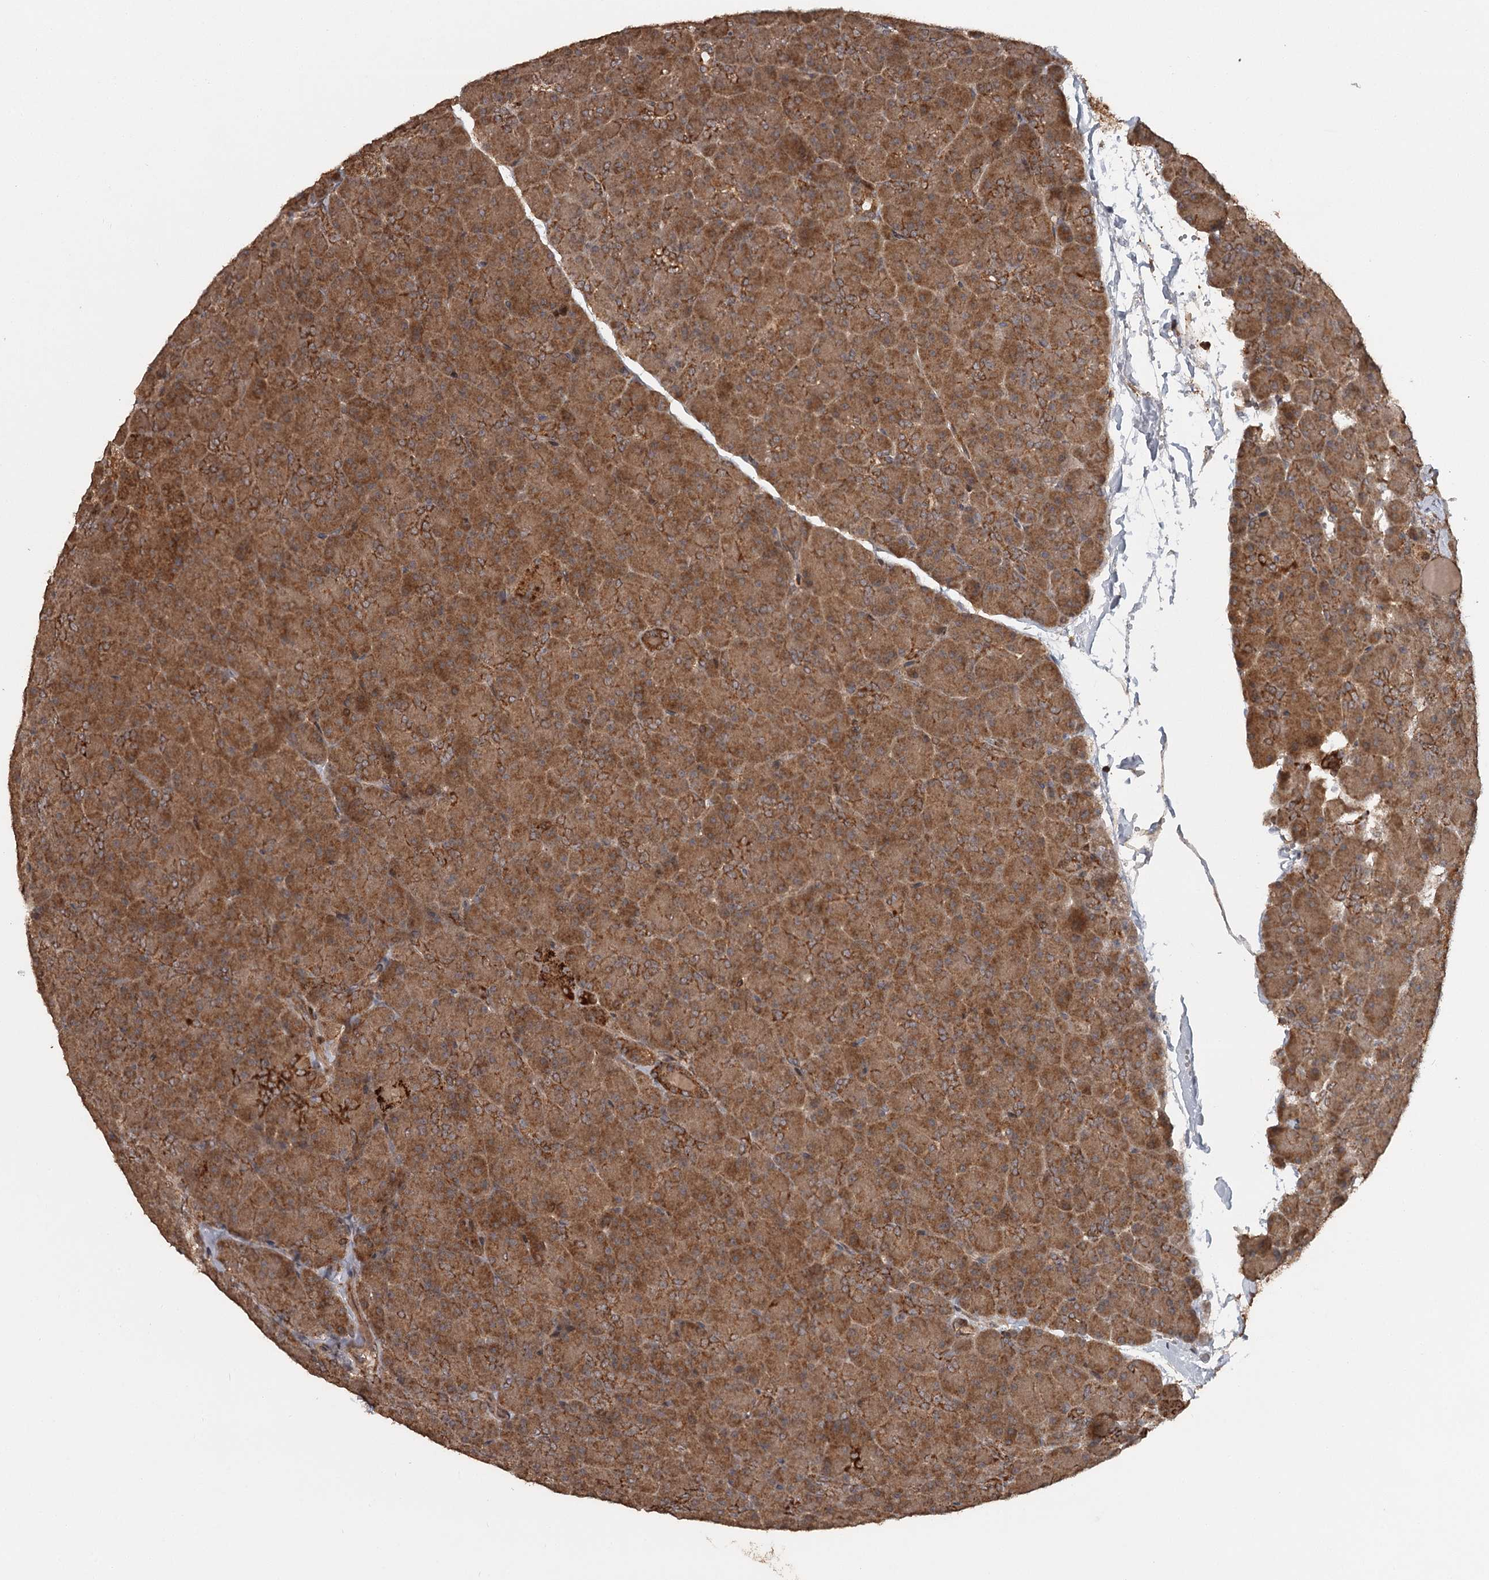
{"staining": {"intensity": "strong", "quantity": "25%-75%", "location": "cytoplasmic/membranous"}, "tissue": "pancreas", "cell_type": "Exocrine glandular cells", "image_type": "normal", "snomed": [{"axis": "morphology", "description": "Normal tissue, NOS"}, {"axis": "topography", "description": "Pancreas"}], "caption": "Protein positivity by immunohistochemistry exhibits strong cytoplasmic/membranous staining in approximately 25%-75% of exocrine glandular cells in benign pancreas.", "gene": "FAXC", "patient": {"sex": "male", "age": 36}}